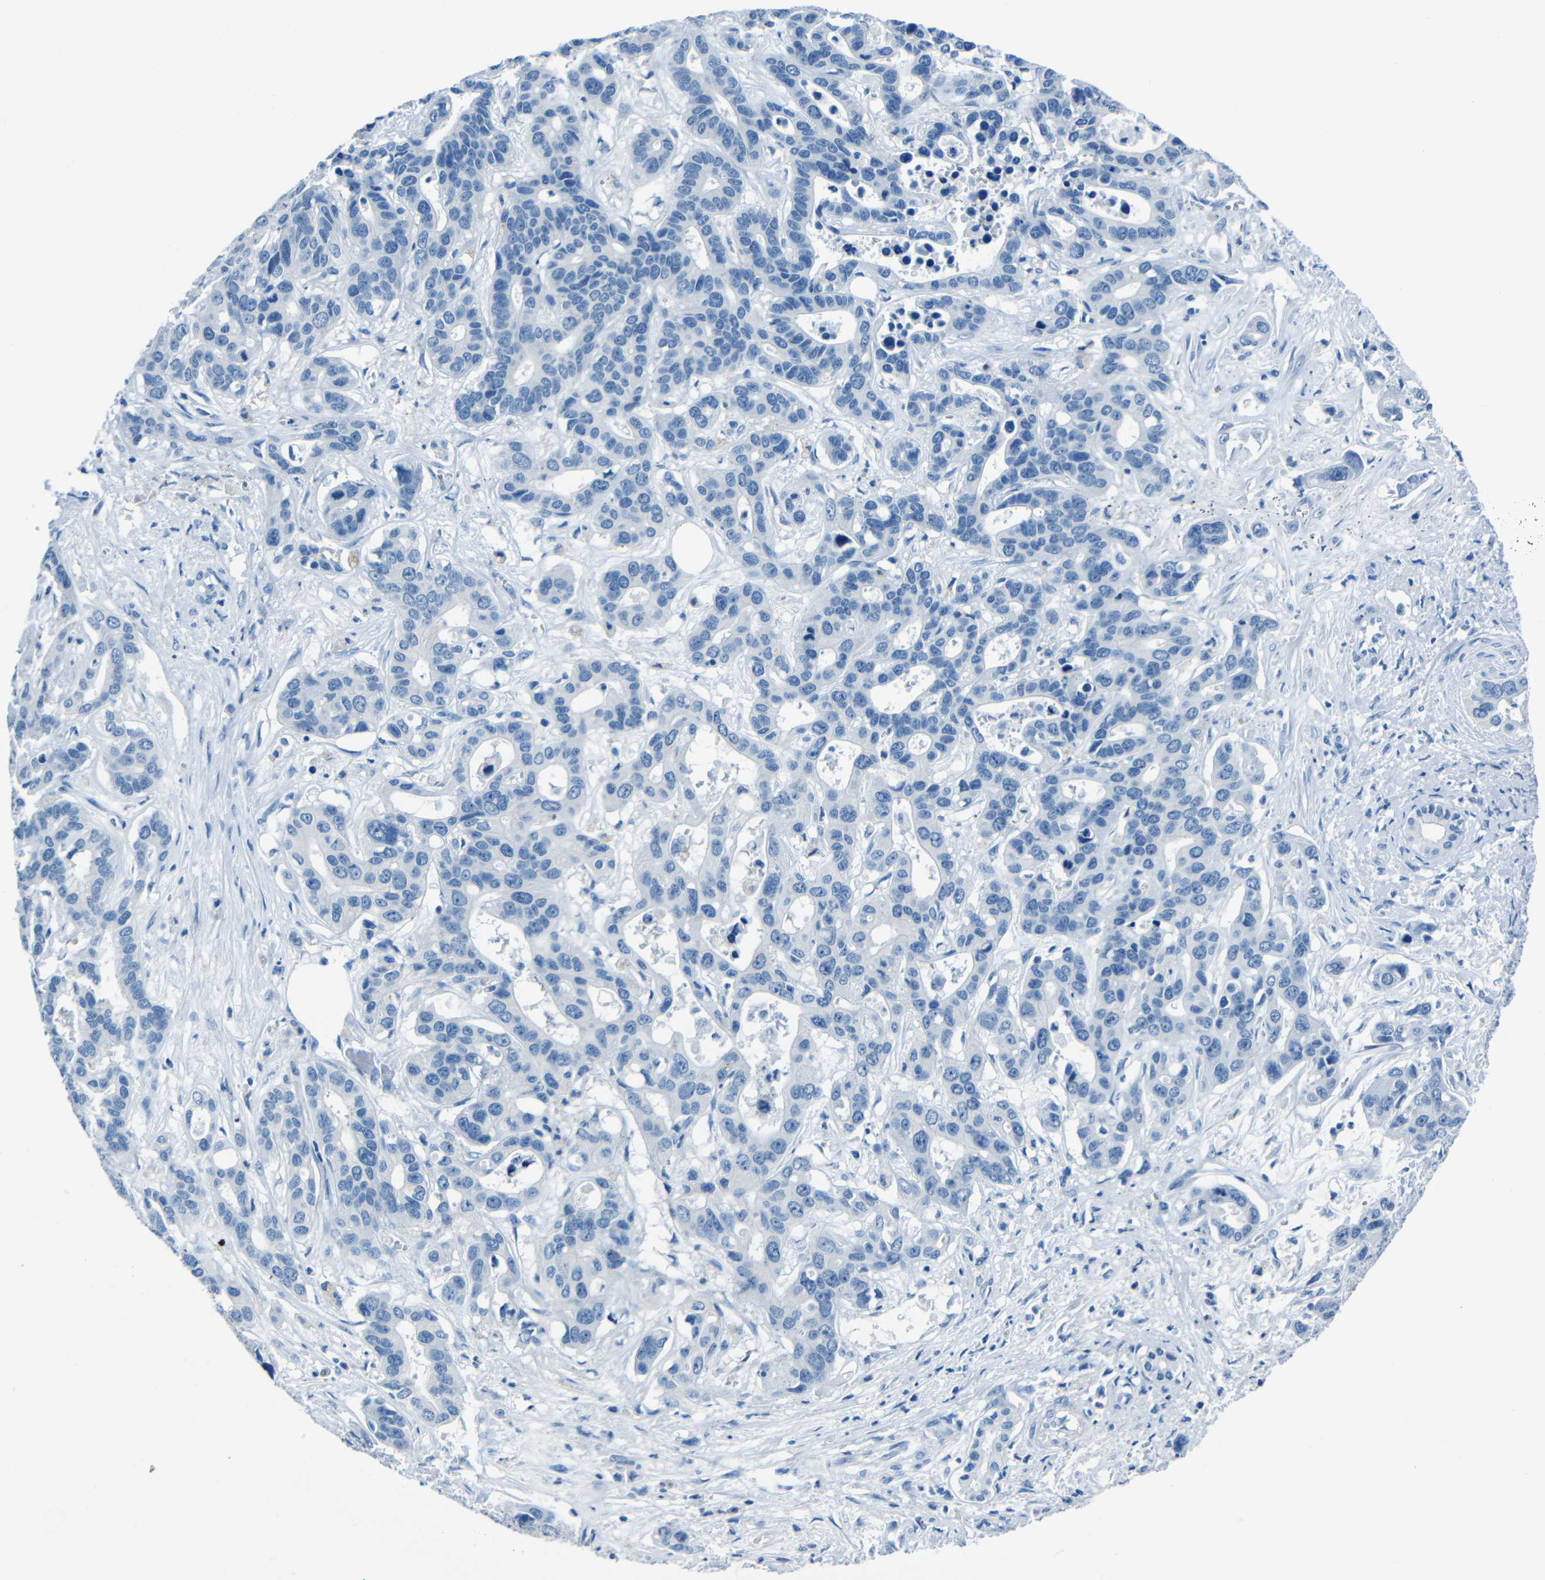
{"staining": {"intensity": "negative", "quantity": "none", "location": "none"}, "tissue": "liver cancer", "cell_type": "Tumor cells", "image_type": "cancer", "snomed": [{"axis": "morphology", "description": "Cholangiocarcinoma"}, {"axis": "topography", "description": "Liver"}], "caption": "Immunohistochemistry (IHC) photomicrograph of liver cancer (cholangiocarcinoma) stained for a protein (brown), which exhibits no expression in tumor cells. The staining was performed using DAB to visualize the protein expression in brown, while the nuclei were stained in blue with hematoxylin (Magnification: 20x).", "gene": "FBN2", "patient": {"sex": "female", "age": 65}}